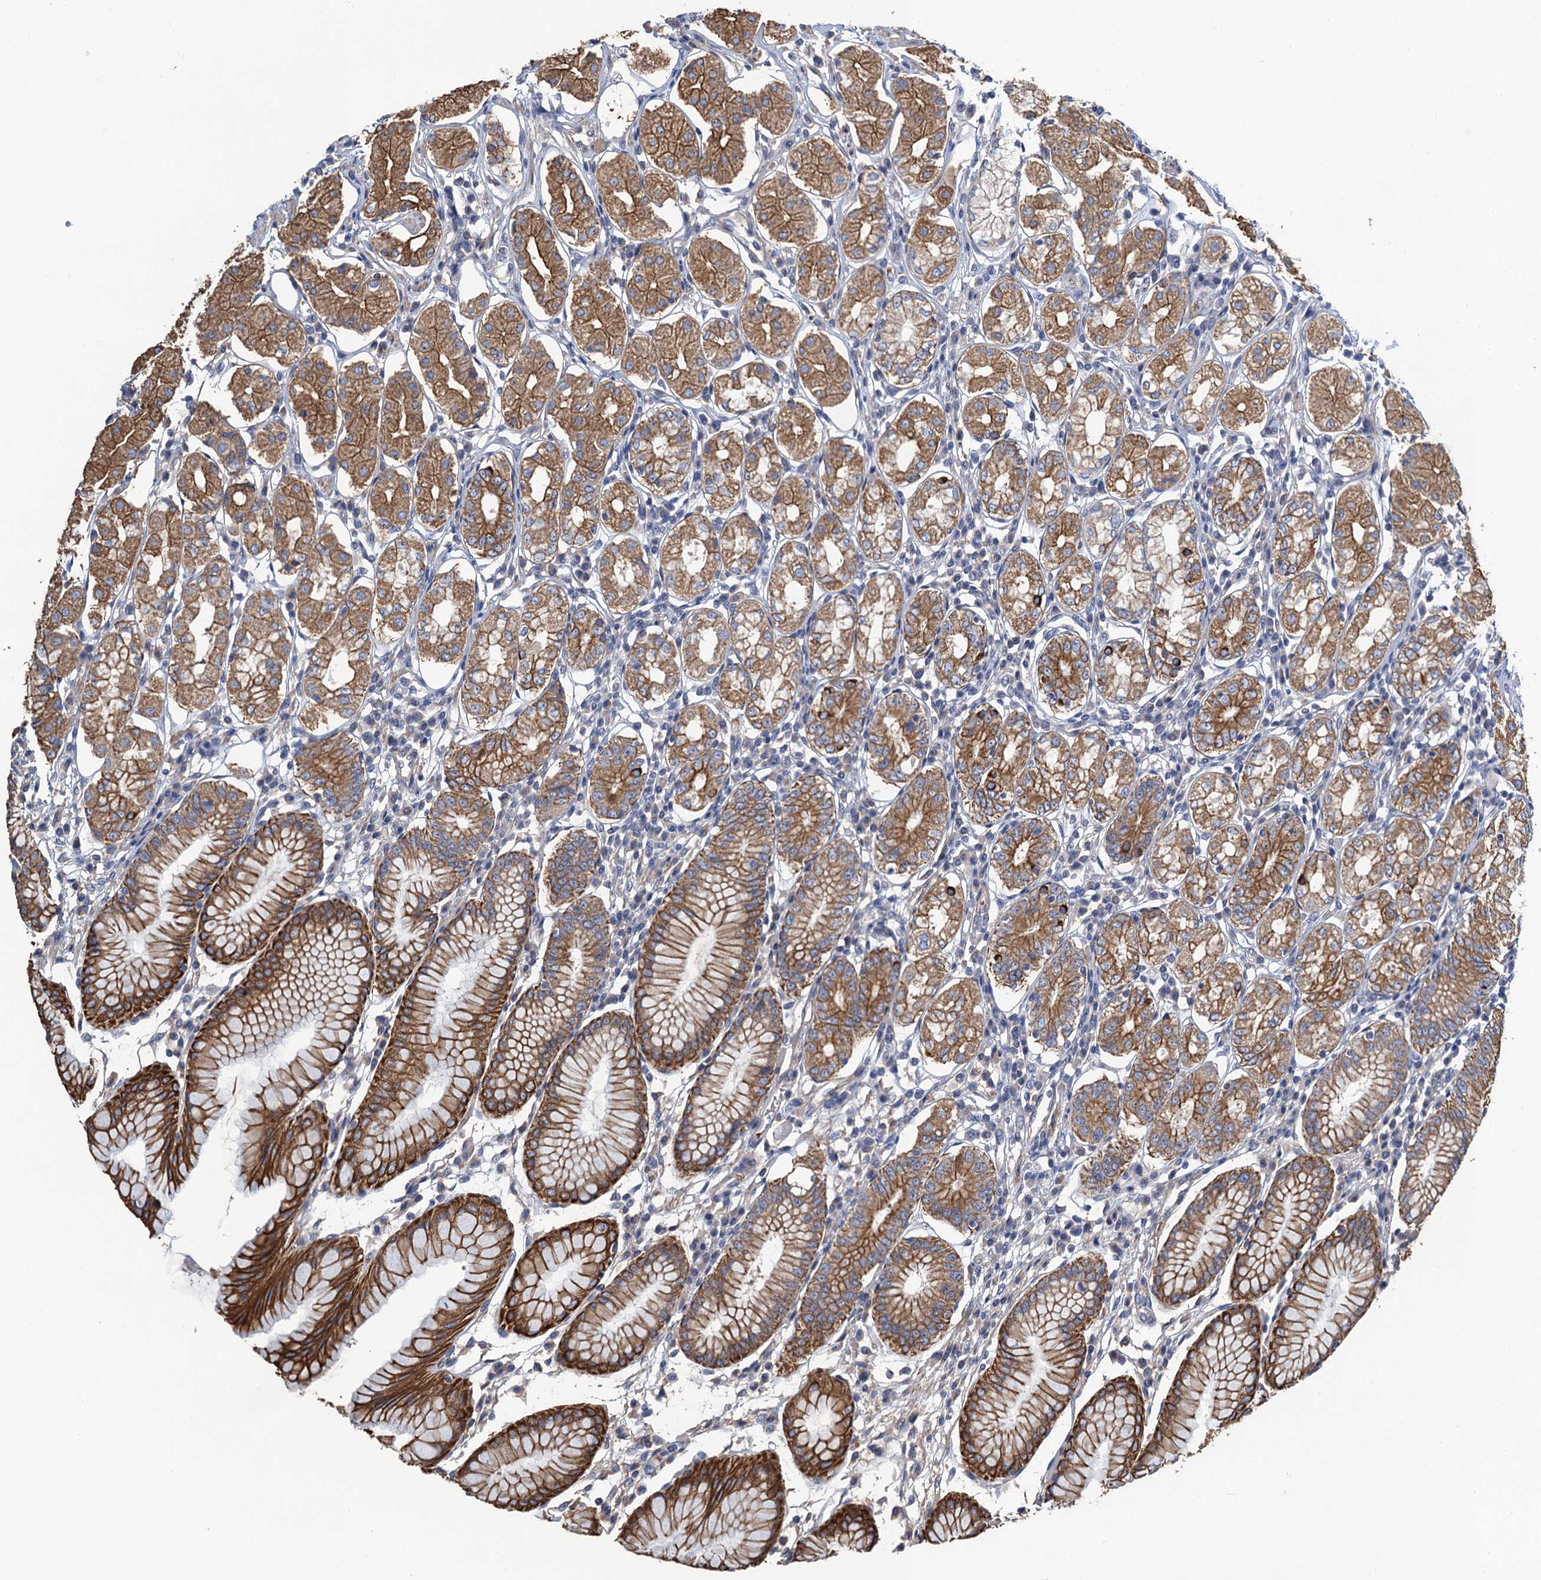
{"staining": {"intensity": "strong", "quantity": ">75%", "location": "cytoplasmic/membranous"}, "tissue": "stomach", "cell_type": "Glandular cells", "image_type": "normal", "snomed": [{"axis": "morphology", "description": "Normal tissue, NOS"}, {"axis": "topography", "description": "Stomach"}, {"axis": "topography", "description": "Stomach, lower"}], "caption": "Strong cytoplasmic/membranous positivity for a protein is identified in about >75% of glandular cells of benign stomach using immunohistochemistry (IHC).", "gene": "SMCO3", "patient": {"sex": "female", "age": 56}}